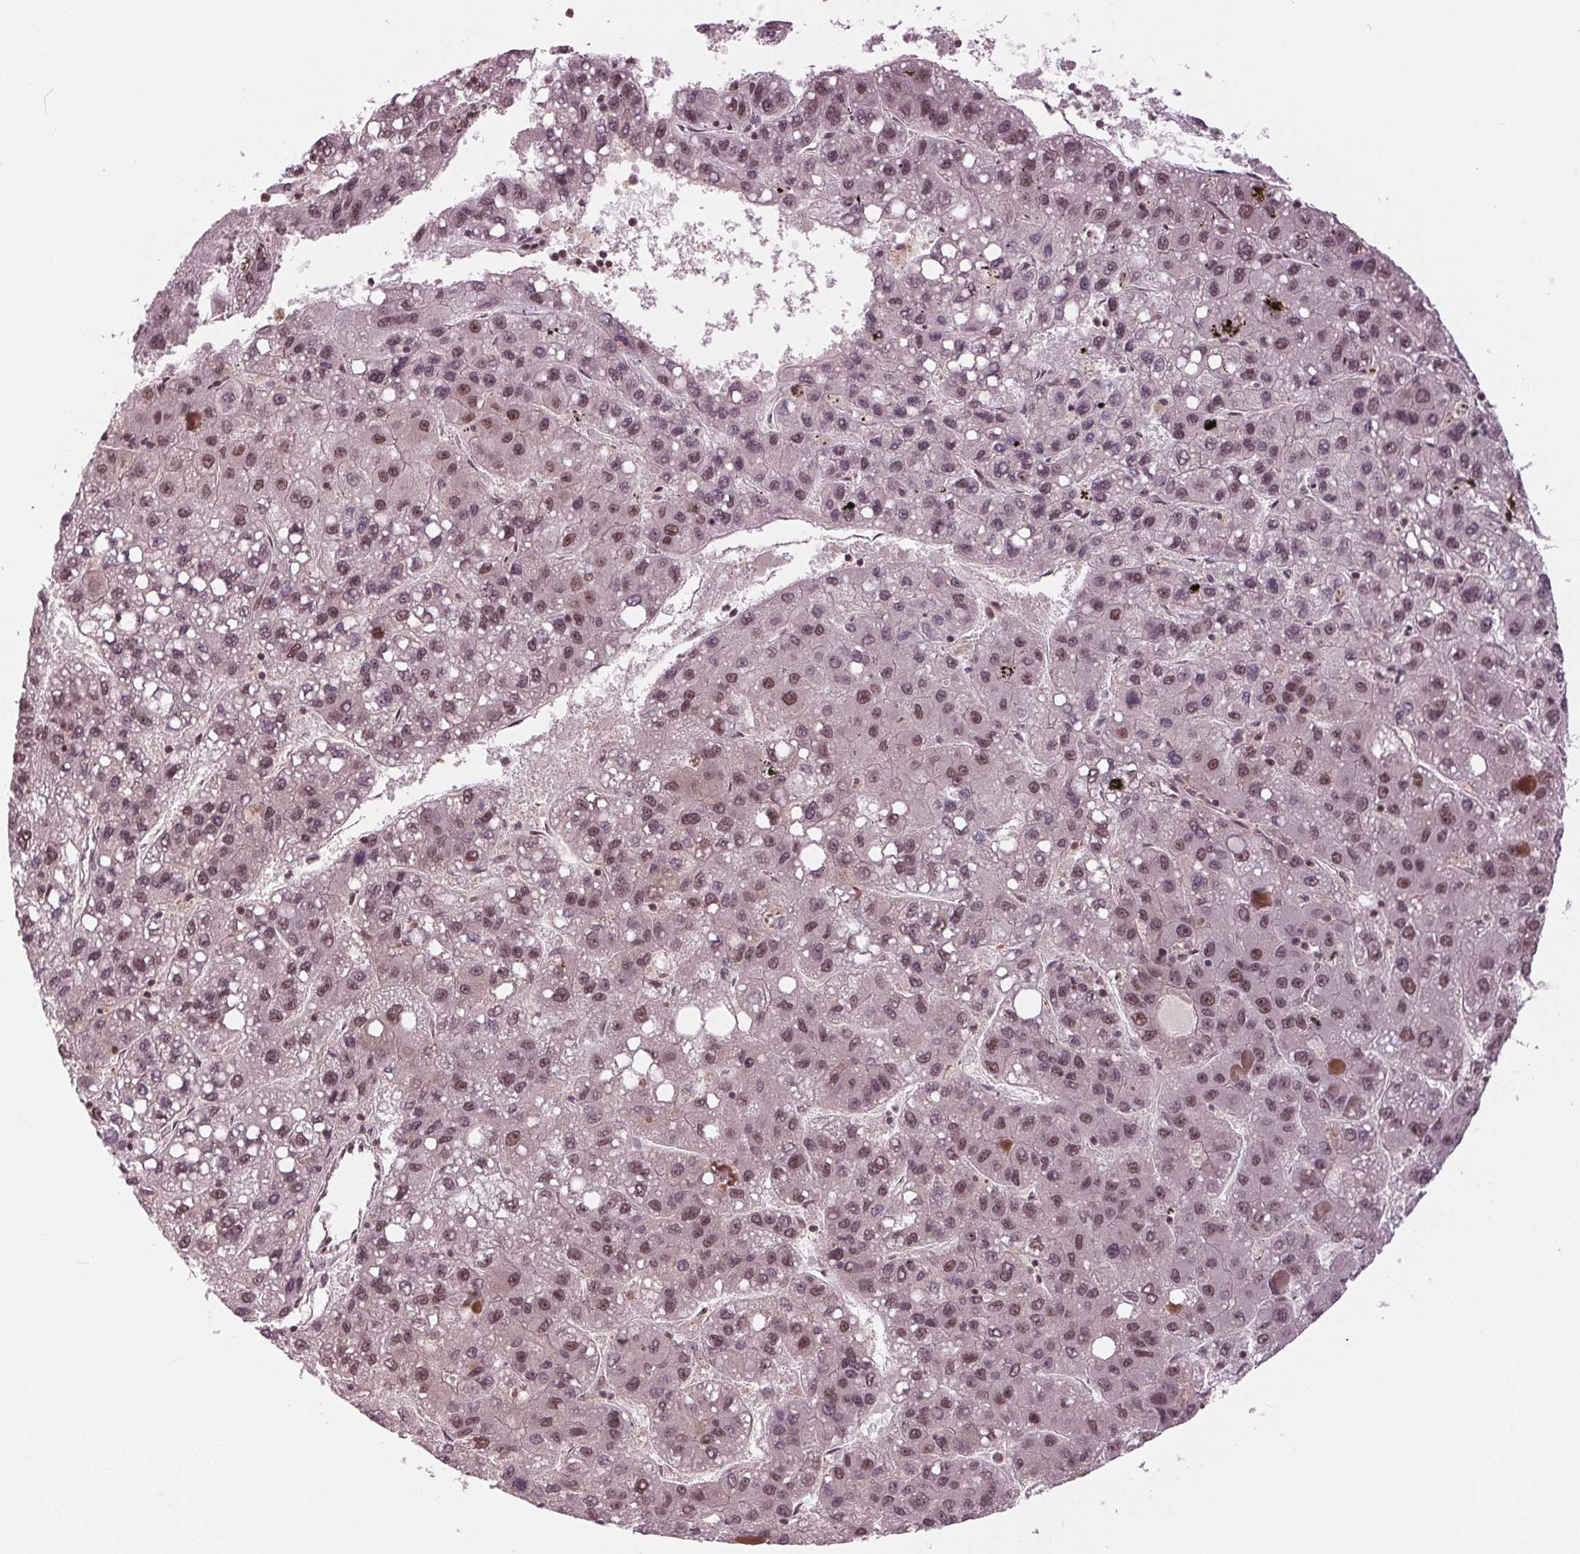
{"staining": {"intensity": "moderate", "quantity": ">75%", "location": "nuclear"}, "tissue": "liver cancer", "cell_type": "Tumor cells", "image_type": "cancer", "snomed": [{"axis": "morphology", "description": "Carcinoma, Hepatocellular, NOS"}, {"axis": "topography", "description": "Liver"}], "caption": "A medium amount of moderate nuclear expression is identified in approximately >75% of tumor cells in liver hepatocellular carcinoma tissue.", "gene": "LSM2", "patient": {"sex": "female", "age": 82}}